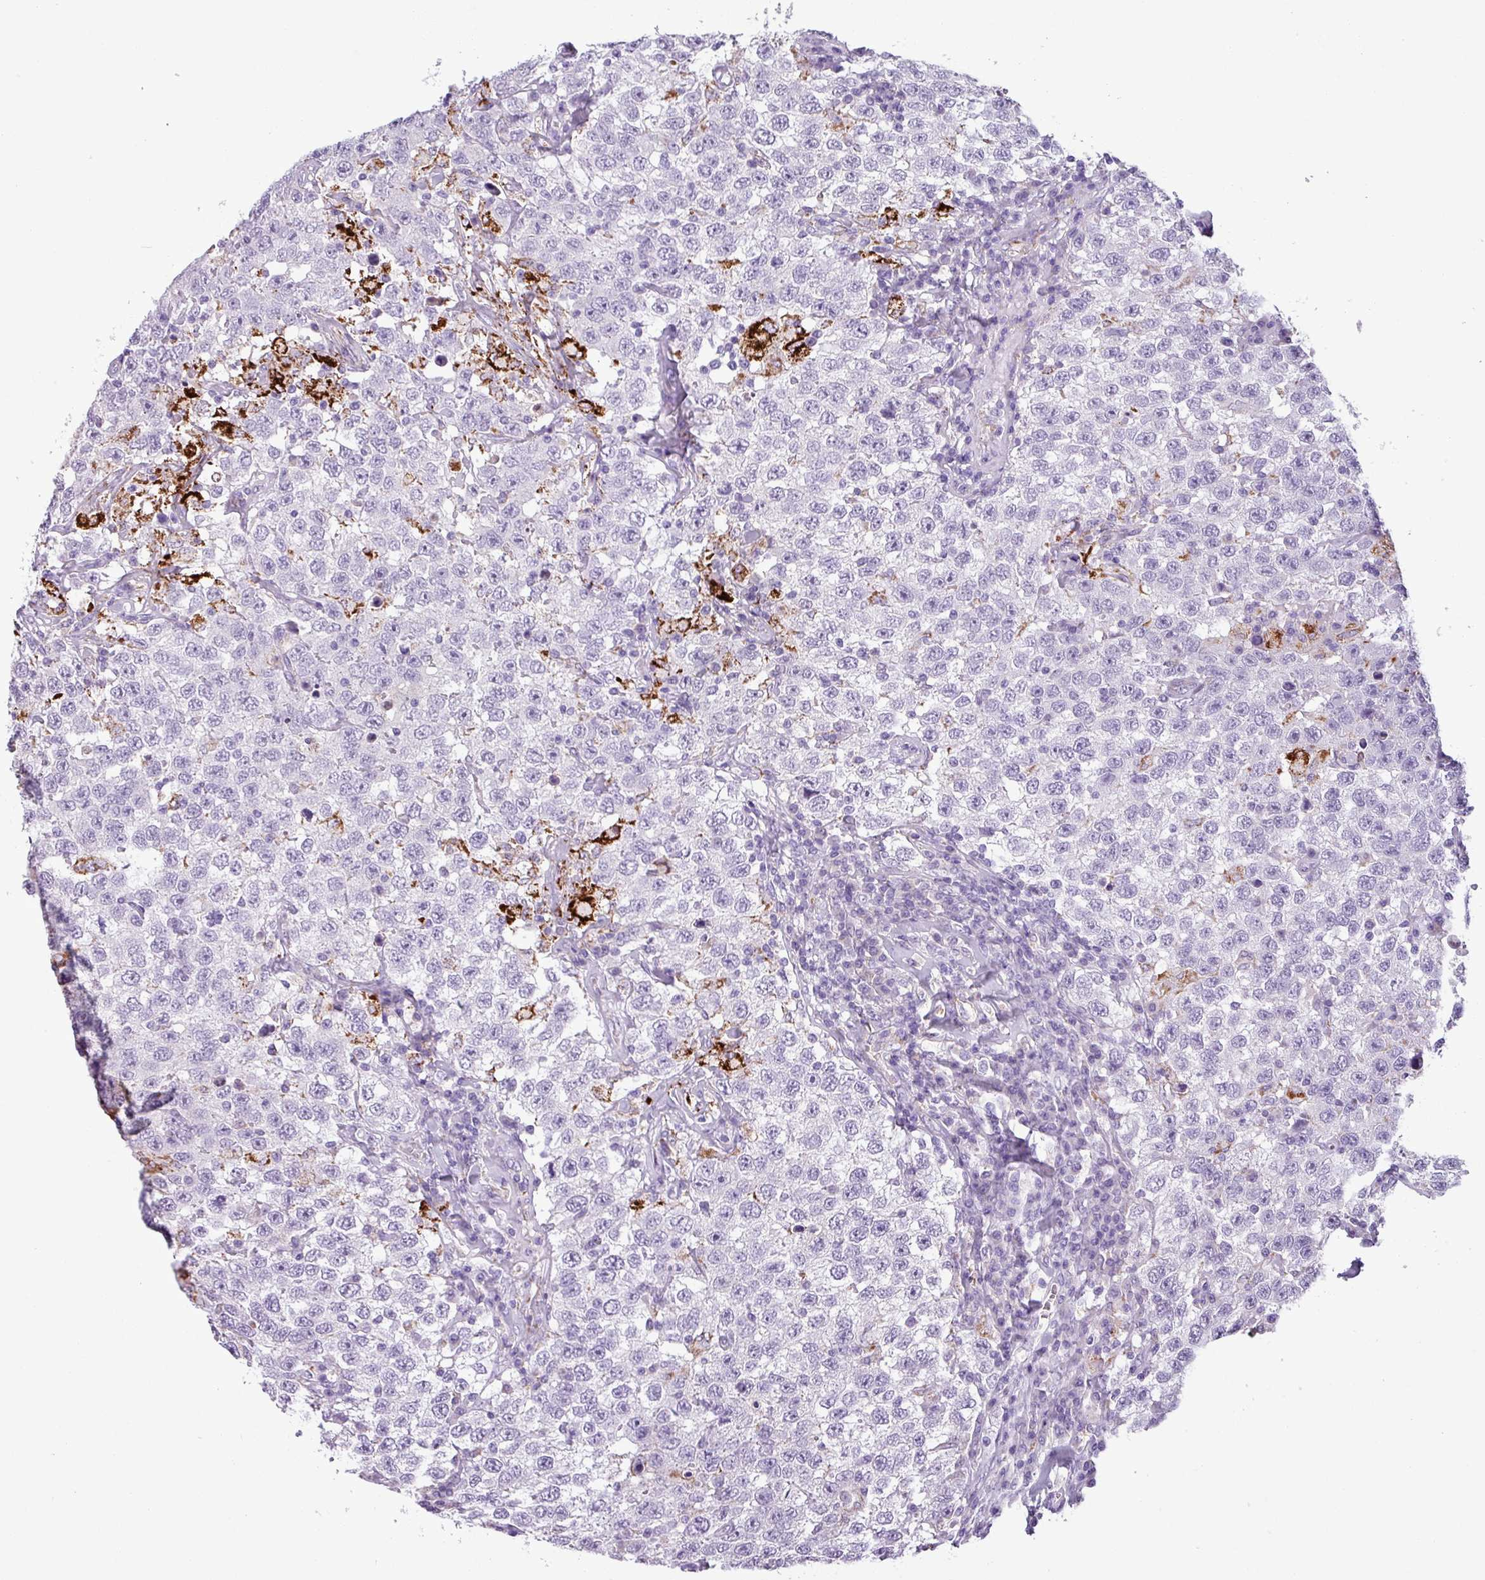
{"staining": {"intensity": "negative", "quantity": "none", "location": "none"}, "tissue": "testis cancer", "cell_type": "Tumor cells", "image_type": "cancer", "snomed": [{"axis": "morphology", "description": "Seminoma, NOS"}, {"axis": "topography", "description": "Testis"}], "caption": "An IHC image of testis seminoma is shown. There is no staining in tumor cells of testis seminoma.", "gene": "ZNF667", "patient": {"sex": "male", "age": 41}}